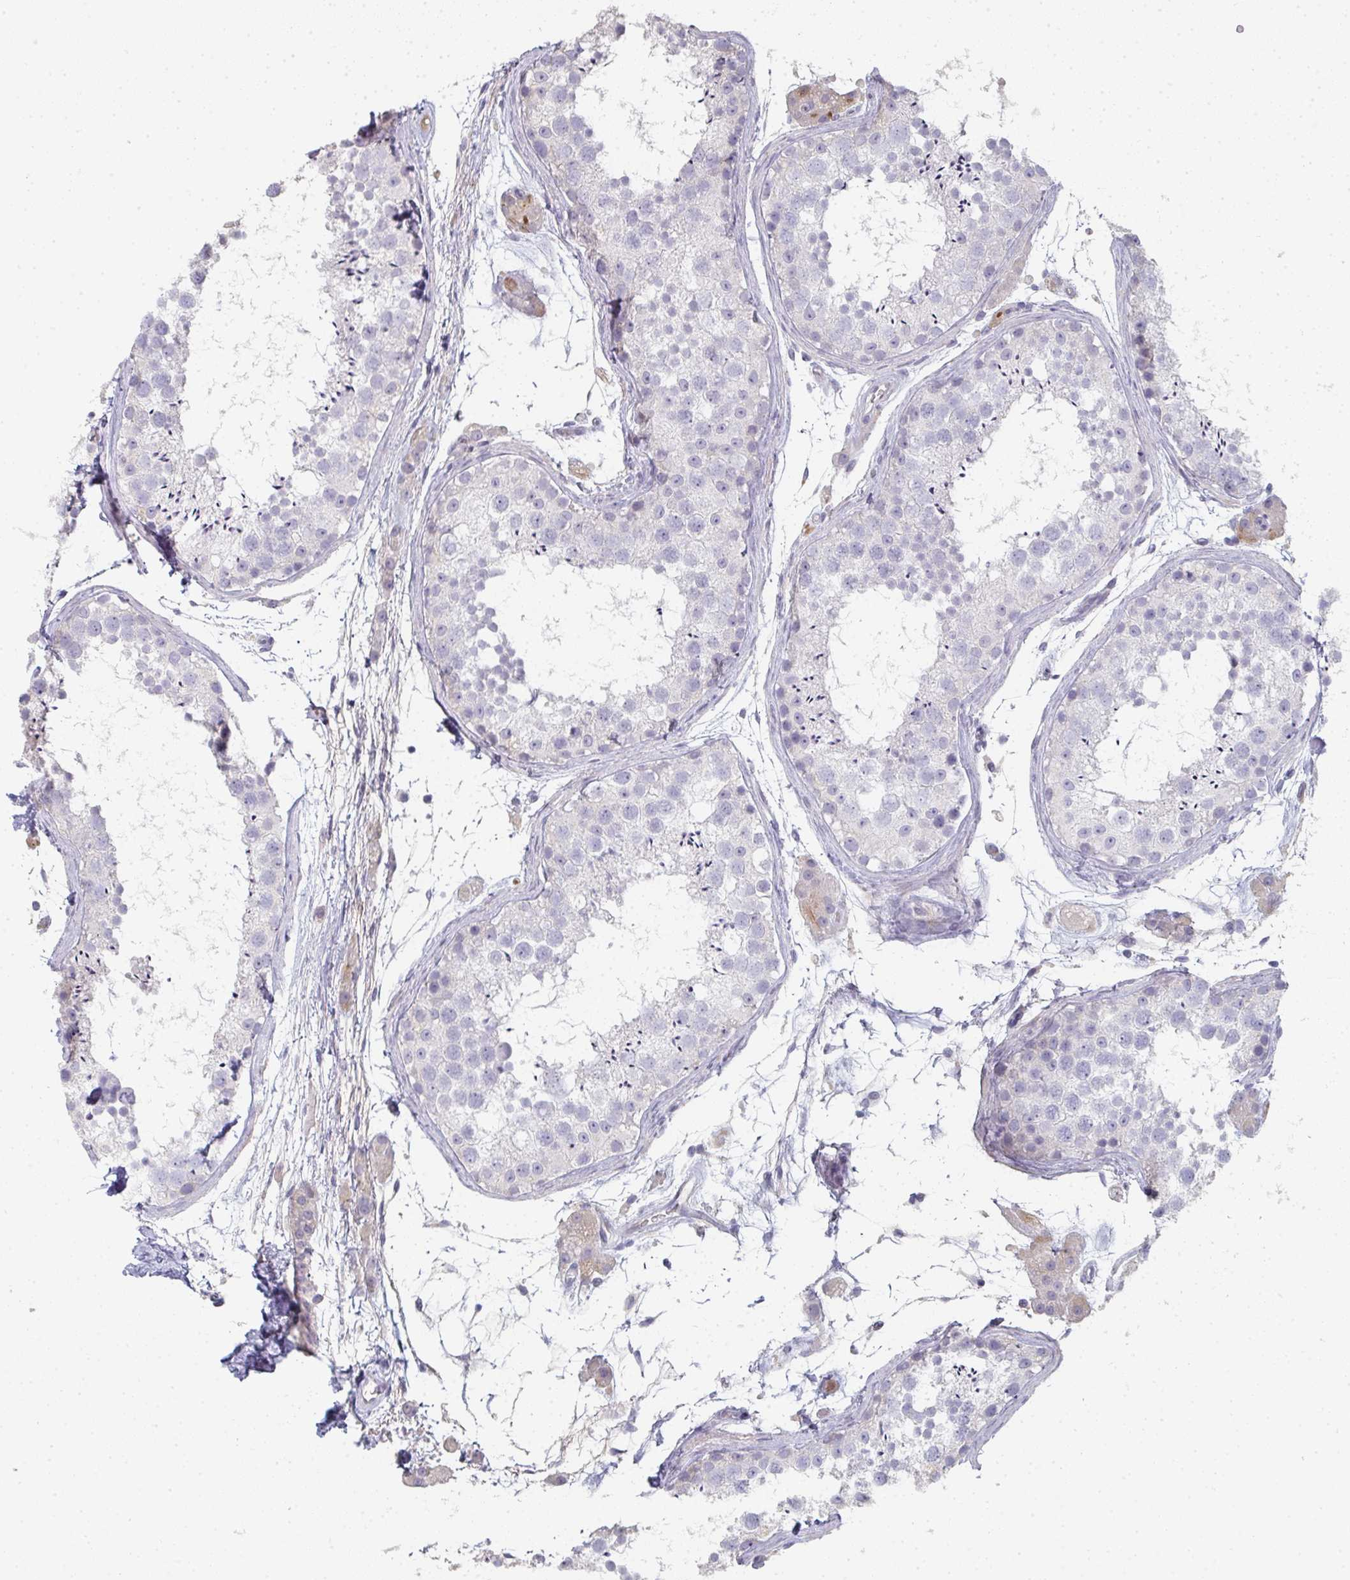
{"staining": {"intensity": "negative", "quantity": "none", "location": "none"}, "tissue": "testis", "cell_type": "Cells in seminiferous ducts", "image_type": "normal", "snomed": [{"axis": "morphology", "description": "Normal tissue, NOS"}, {"axis": "topography", "description": "Testis"}], "caption": "High magnification brightfield microscopy of benign testis stained with DAB (brown) and counterstained with hematoxylin (blue): cells in seminiferous ducts show no significant positivity. Brightfield microscopy of immunohistochemistry stained with DAB (brown) and hematoxylin (blue), captured at high magnification.", "gene": "A1CF", "patient": {"sex": "male", "age": 41}}